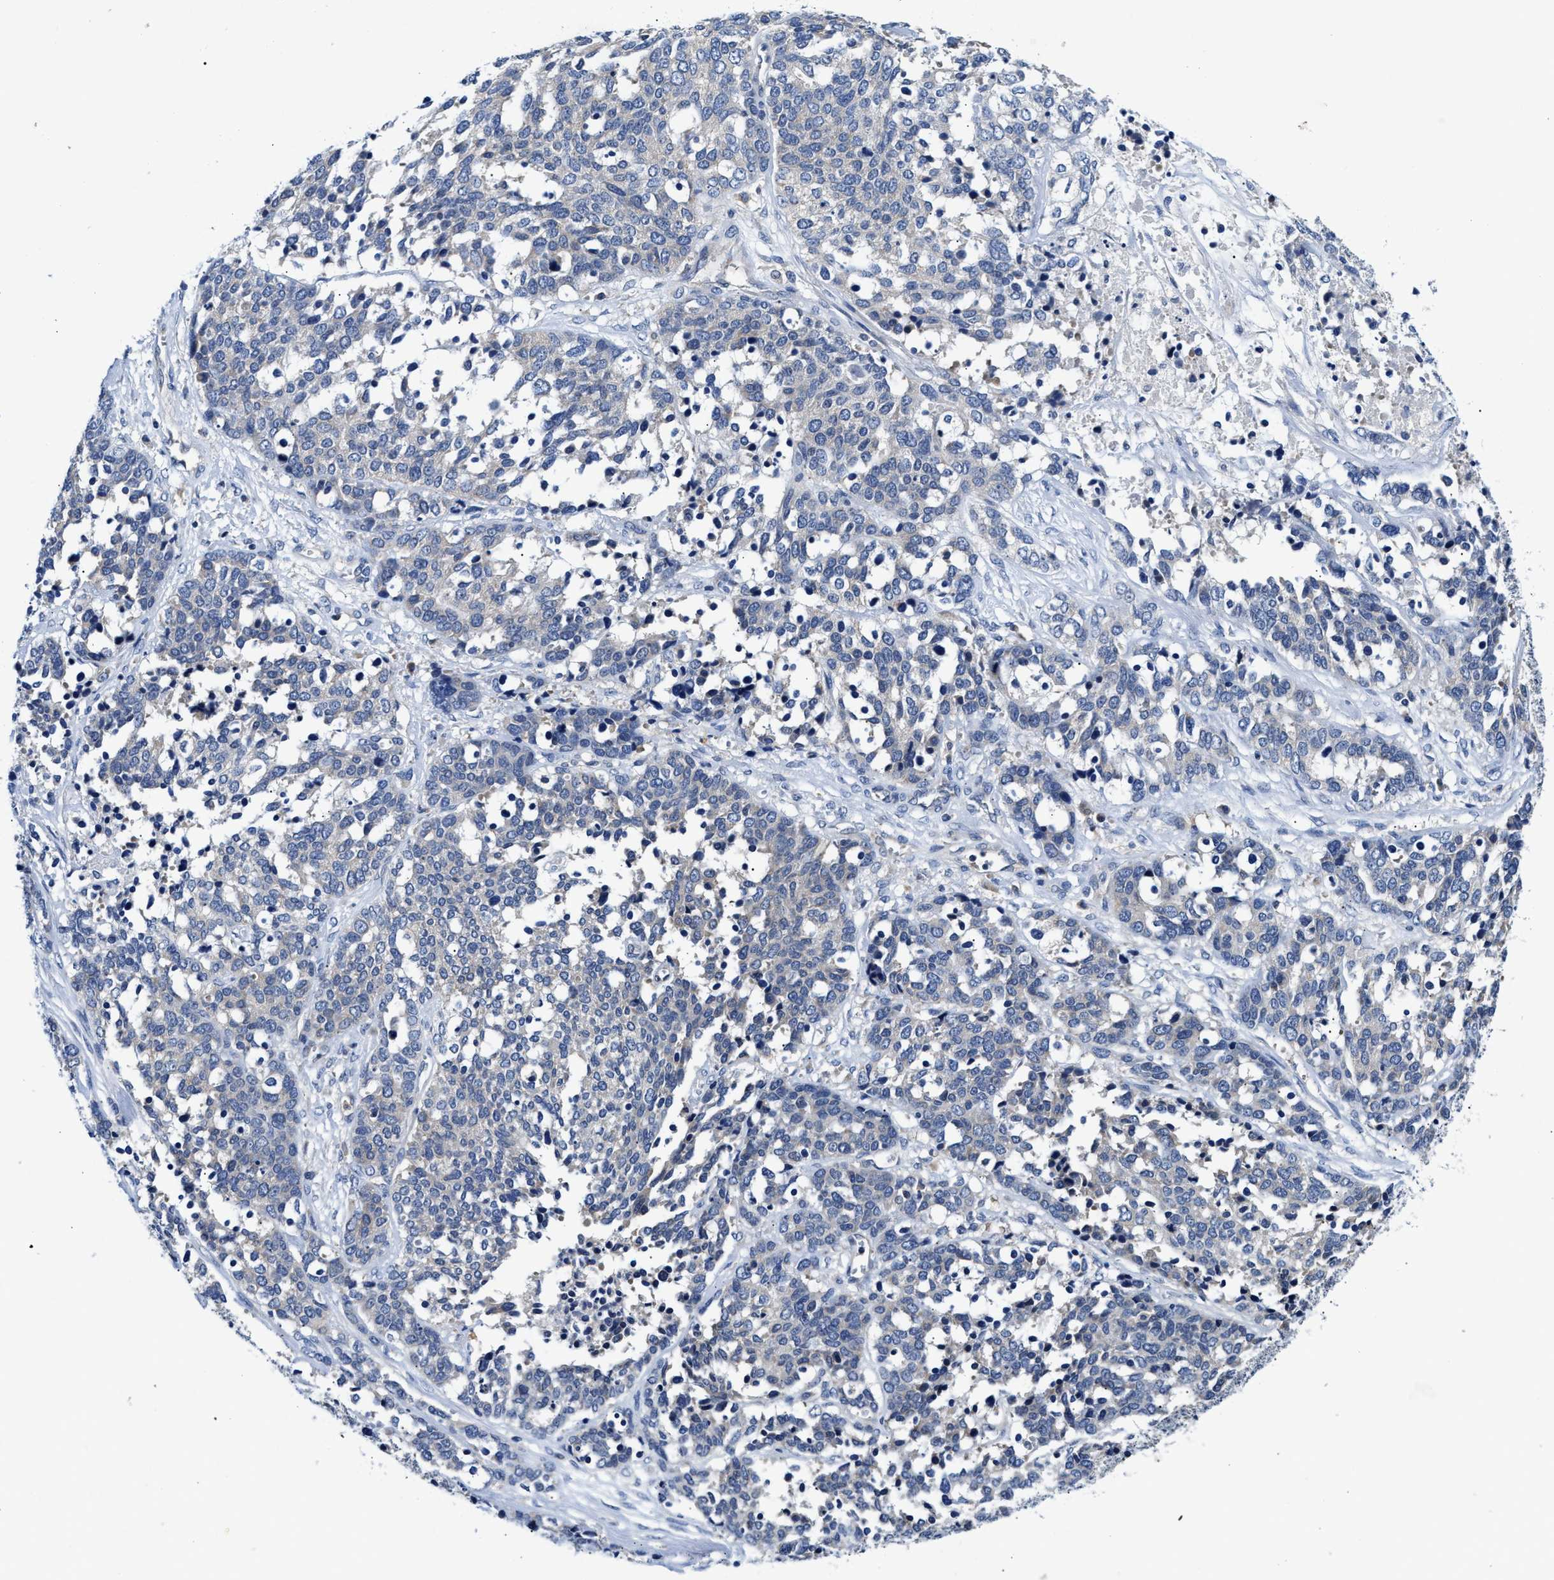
{"staining": {"intensity": "negative", "quantity": "none", "location": "none"}, "tissue": "ovarian cancer", "cell_type": "Tumor cells", "image_type": "cancer", "snomed": [{"axis": "morphology", "description": "Cystadenocarcinoma, serous, NOS"}, {"axis": "topography", "description": "Ovary"}], "caption": "A photomicrograph of human ovarian serous cystadenocarcinoma is negative for staining in tumor cells. (DAB immunohistochemistry visualized using brightfield microscopy, high magnification).", "gene": "FAM185A", "patient": {"sex": "female", "age": 44}}